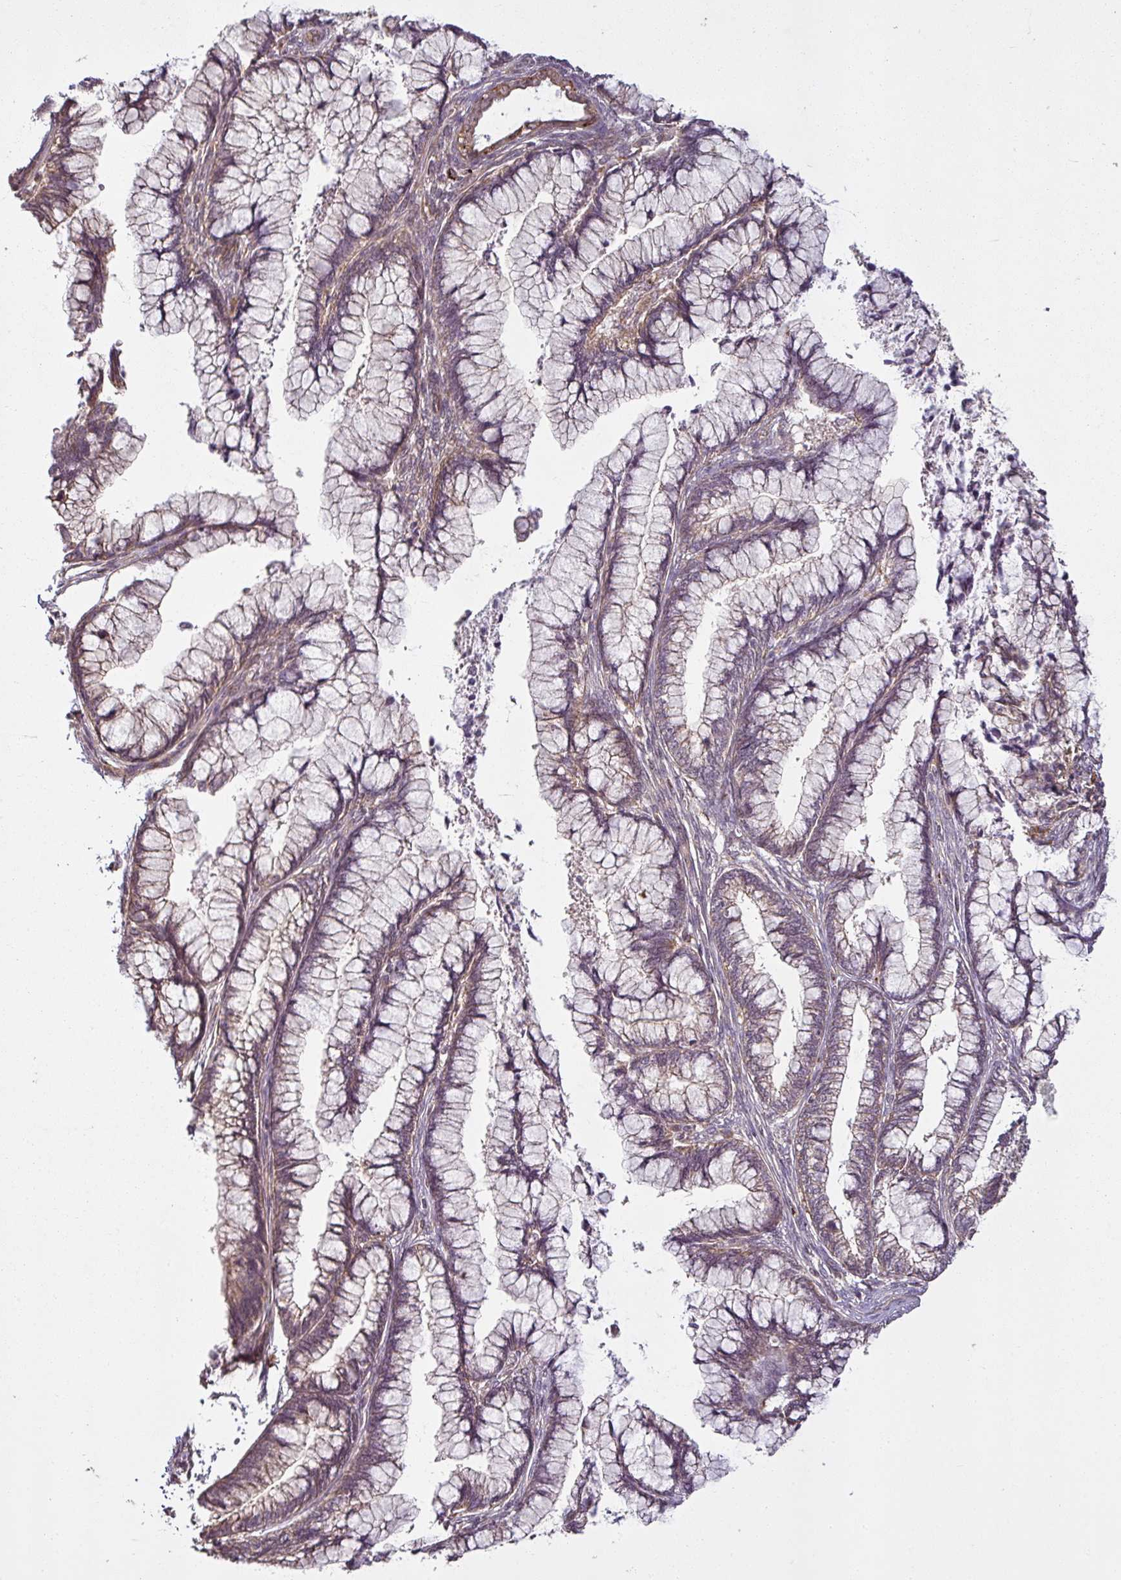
{"staining": {"intensity": "weak", "quantity": "<25%", "location": "cytoplasmic/membranous"}, "tissue": "cervical cancer", "cell_type": "Tumor cells", "image_type": "cancer", "snomed": [{"axis": "morphology", "description": "Adenocarcinoma, NOS"}, {"axis": "topography", "description": "Cervix"}], "caption": "Tumor cells show no significant protein expression in cervical cancer. Nuclei are stained in blue.", "gene": "DIMT1", "patient": {"sex": "female", "age": 44}}